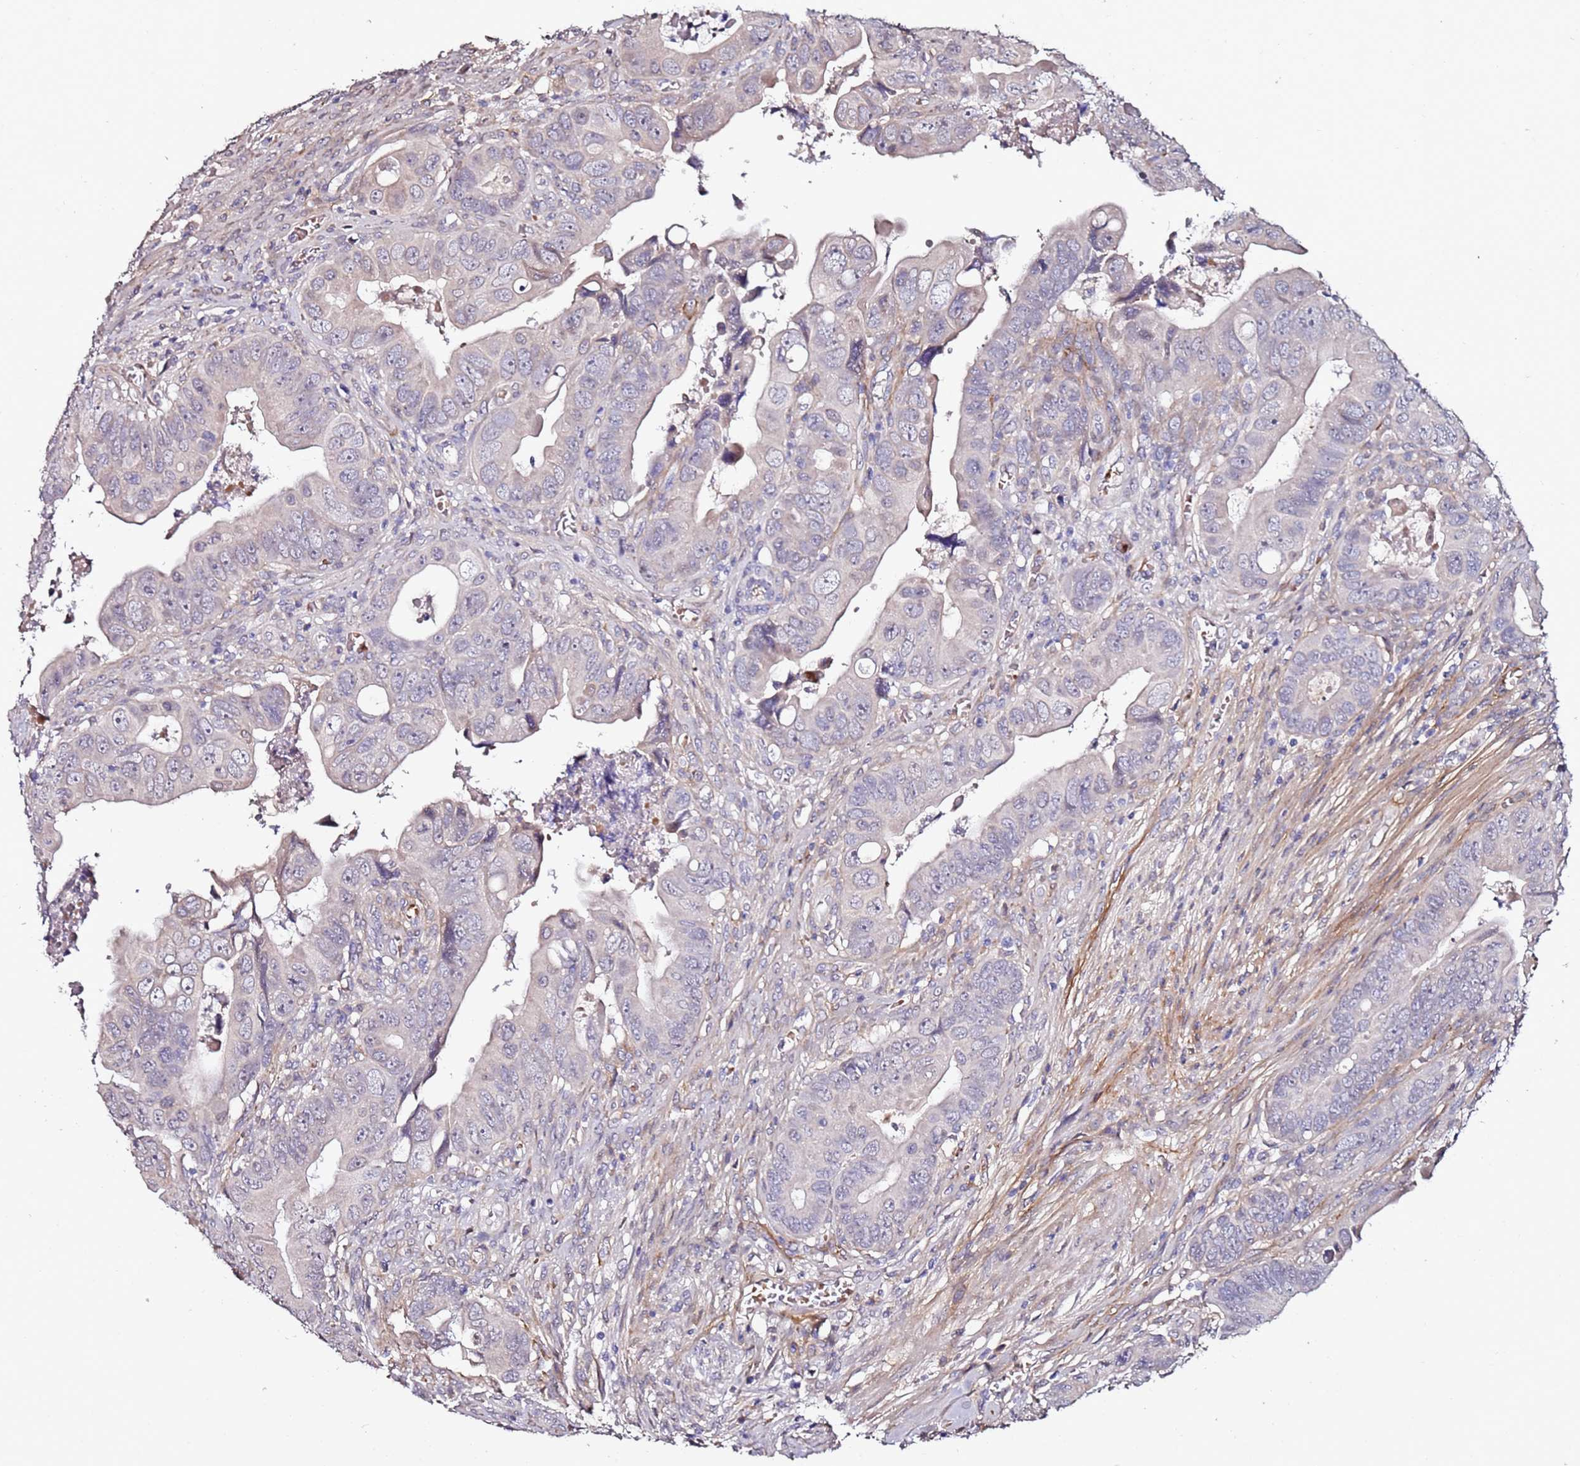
{"staining": {"intensity": "negative", "quantity": "none", "location": "none"}, "tissue": "colorectal cancer", "cell_type": "Tumor cells", "image_type": "cancer", "snomed": [{"axis": "morphology", "description": "Adenocarcinoma, NOS"}, {"axis": "topography", "description": "Rectum"}], "caption": "High magnification brightfield microscopy of colorectal cancer stained with DAB (brown) and counterstained with hematoxylin (blue): tumor cells show no significant staining.", "gene": "C3orf80", "patient": {"sex": "female", "age": 78}}